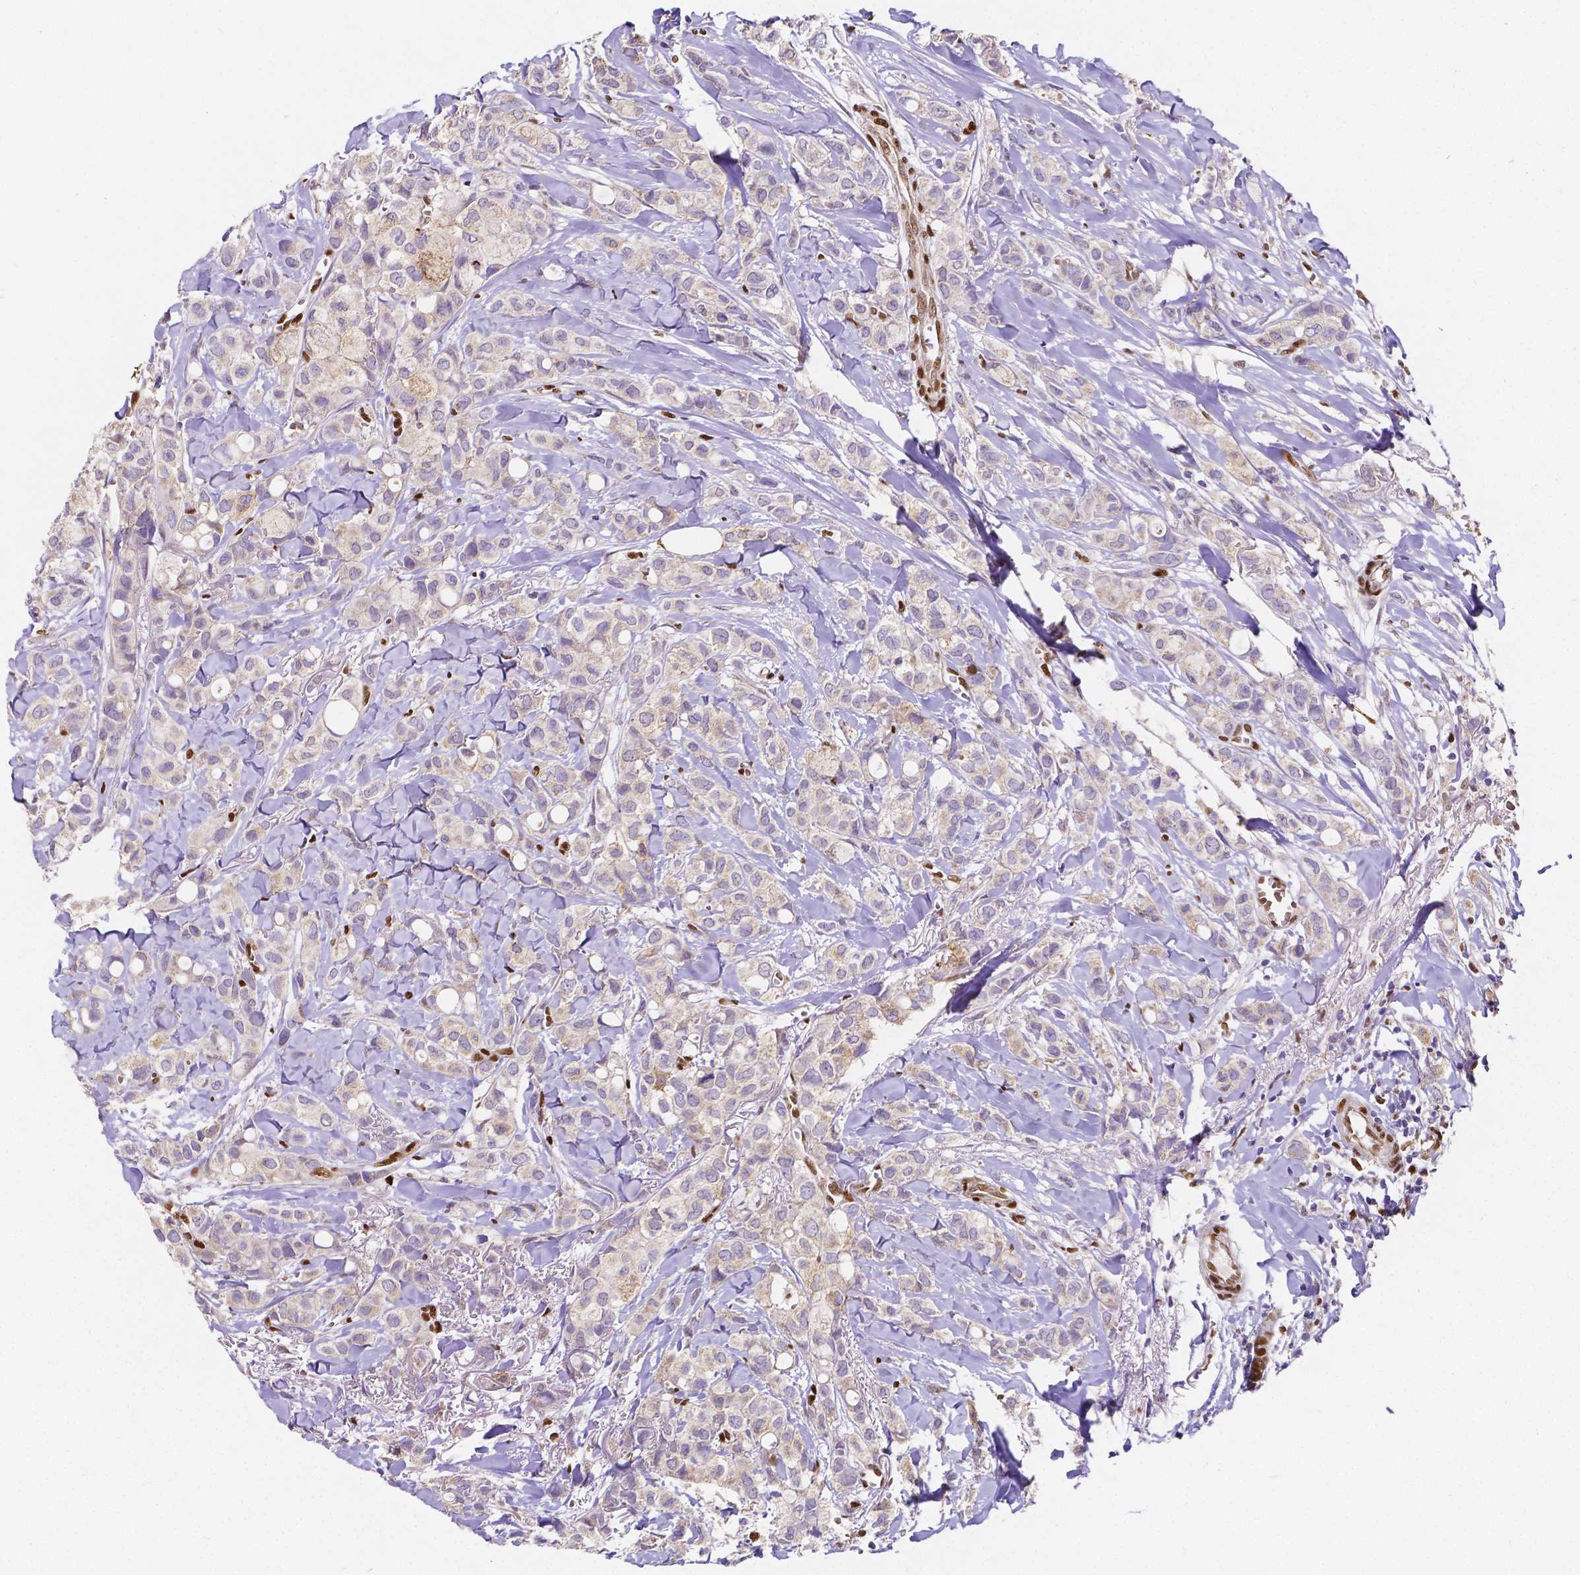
{"staining": {"intensity": "negative", "quantity": "none", "location": "none"}, "tissue": "breast cancer", "cell_type": "Tumor cells", "image_type": "cancer", "snomed": [{"axis": "morphology", "description": "Duct carcinoma"}, {"axis": "topography", "description": "Breast"}], "caption": "Breast cancer stained for a protein using IHC exhibits no positivity tumor cells.", "gene": "MEF2C", "patient": {"sex": "female", "age": 85}}